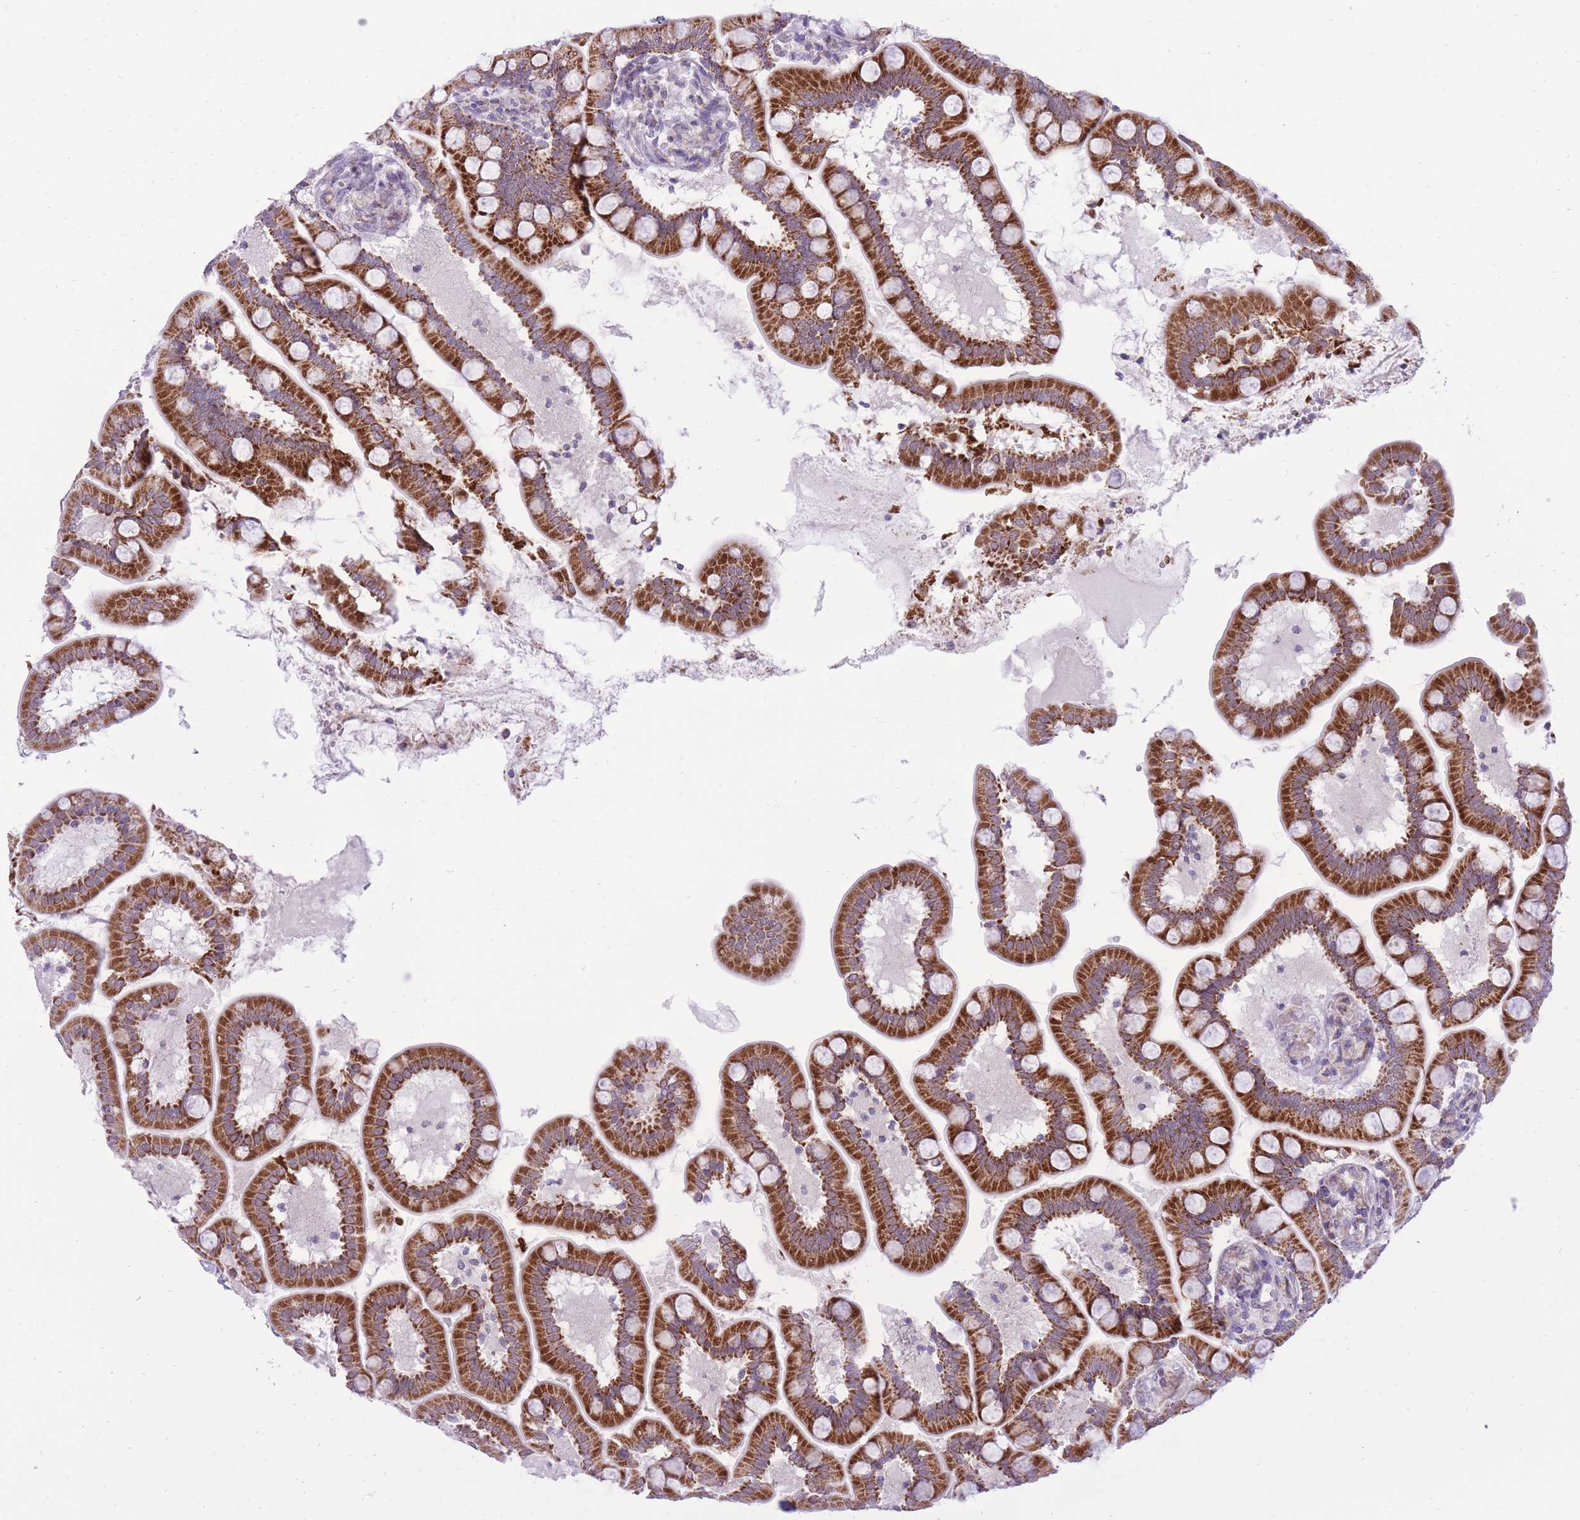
{"staining": {"intensity": "strong", "quantity": ">75%", "location": "cytoplasmic/membranous"}, "tissue": "small intestine", "cell_type": "Glandular cells", "image_type": "normal", "snomed": [{"axis": "morphology", "description": "Normal tissue, NOS"}, {"axis": "topography", "description": "Small intestine"}], "caption": "Human small intestine stained with a brown dye exhibits strong cytoplasmic/membranous positive staining in approximately >75% of glandular cells.", "gene": "DENND2D", "patient": {"sex": "female", "age": 64}}